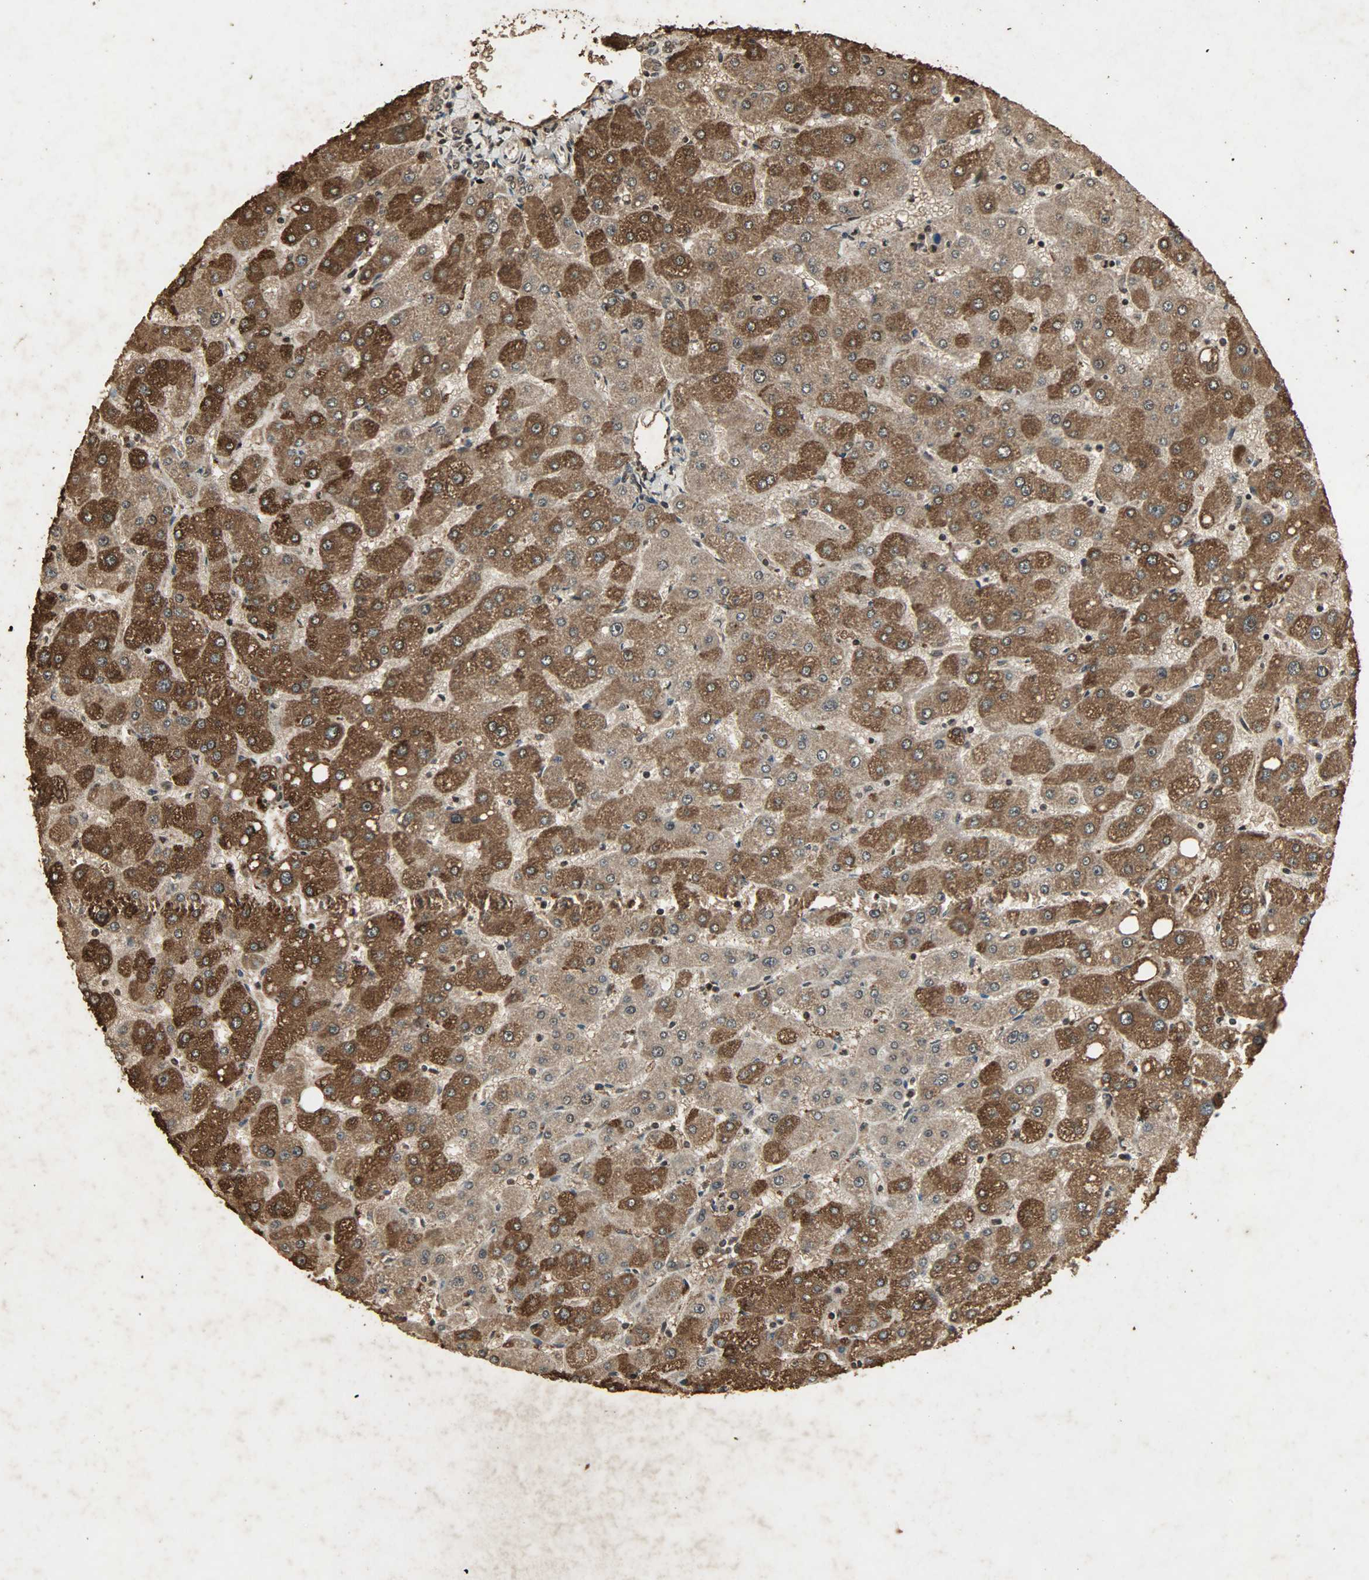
{"staining": {"intensity": "weak", "quantity": ">75%", "location": "cytoplasmic/membranous,nuclear"}, "tissue": "liver", "cell_type": "Cholangiocytes", "image_type": "normal", "snomed": [{"axis": "morphology", "description": "Normal tissue, NOS"}, {"axis": "topography", "description": "Liver"}], "caption": "The image demonstrates immunohistochemical staining of benign liver. There is weak cytoplasmic/membranous,nuclear positivity is appreciated in about >75% of cholangiocytes.", "gene": "PPP3R1", "patient": {"sex": "male", "age": 67}}